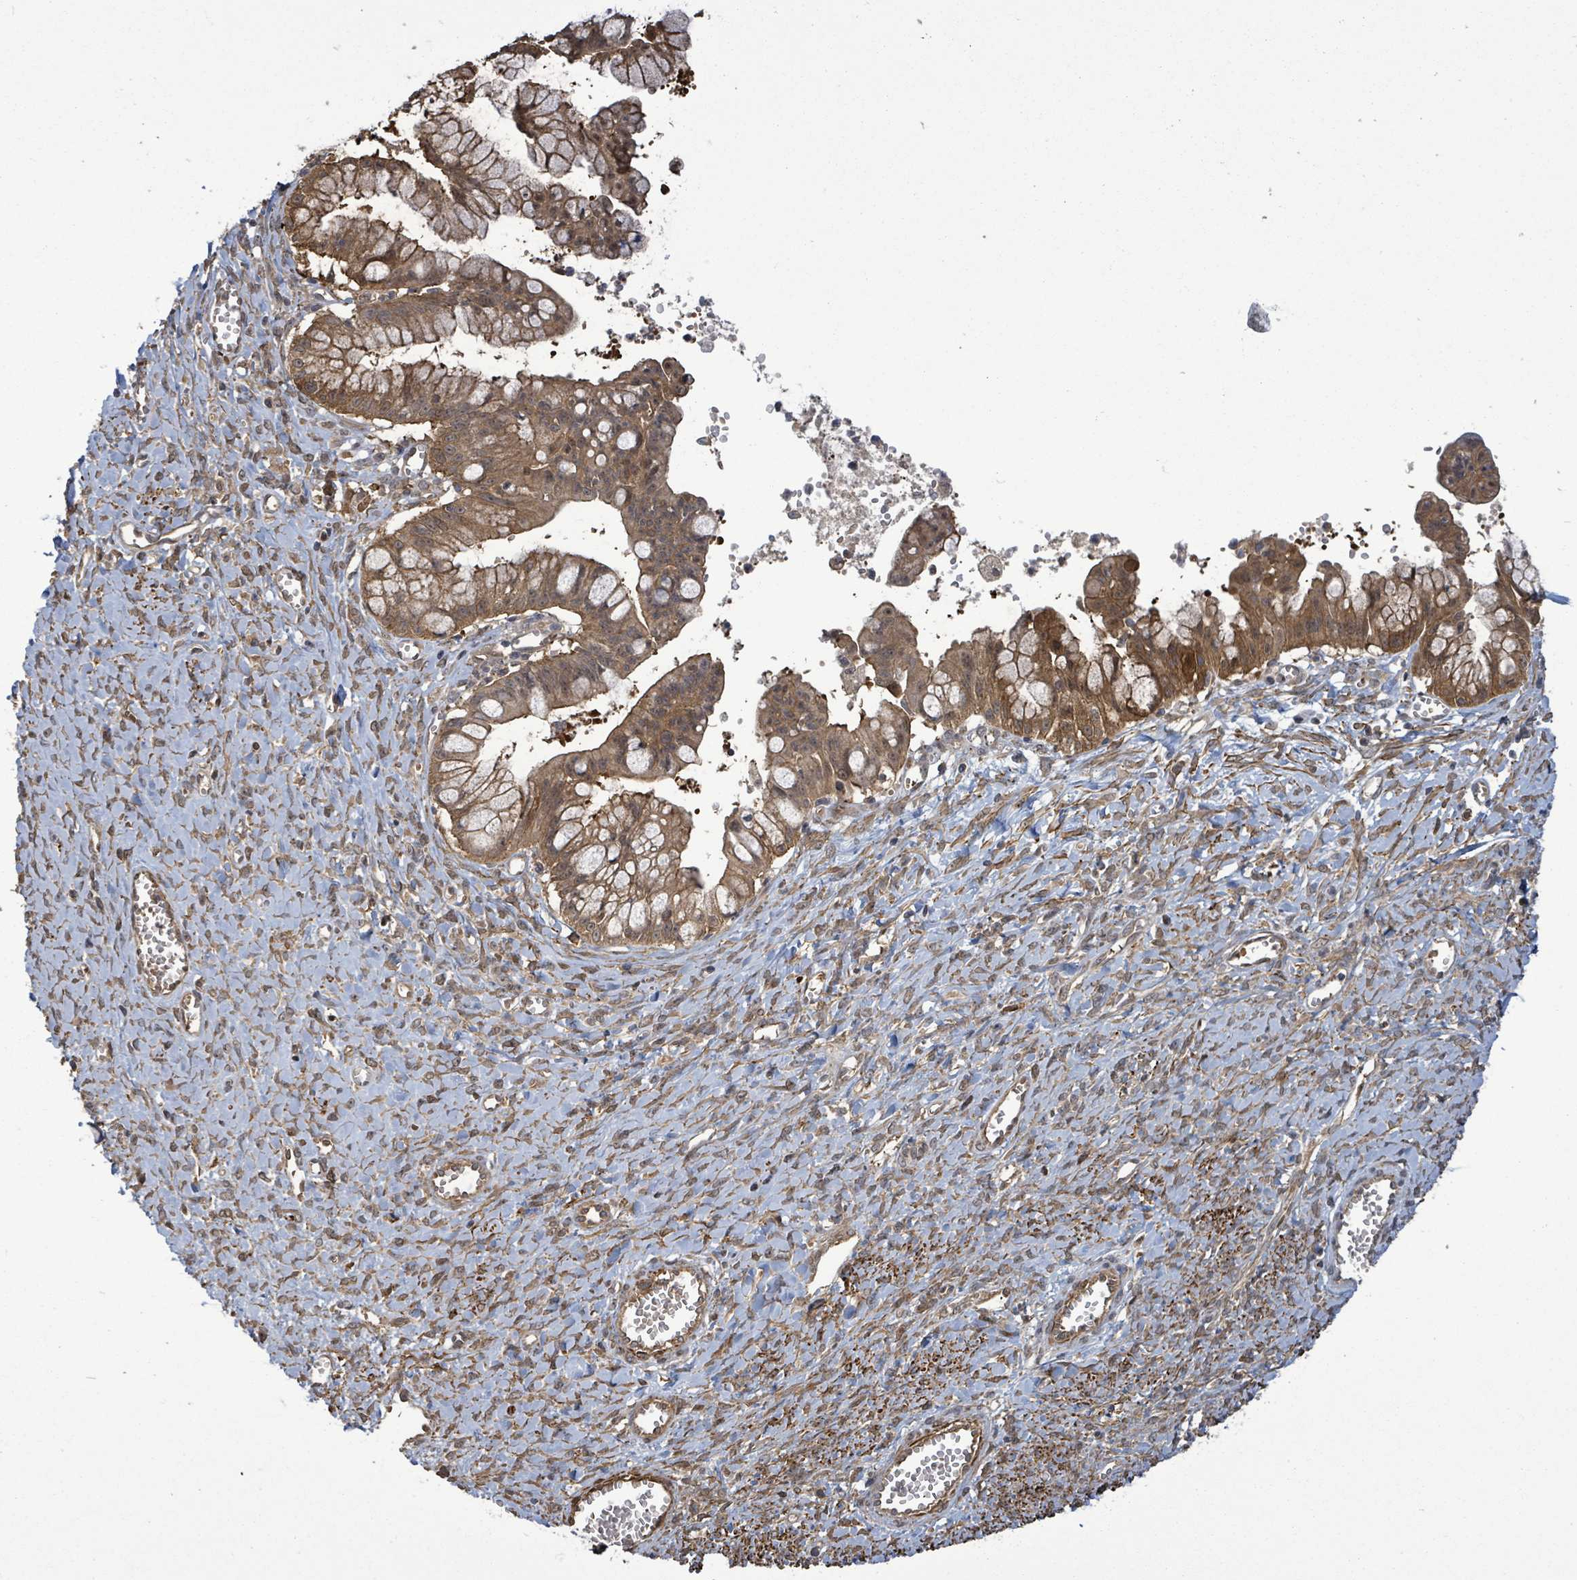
{"staining": {"intensity": "moderate", "quantity": ">75%", "location": "cytoplasmic/membranous"}, "tissue": "ovarian cancer", "cell_type": "Tumor cells", "image_type": "cancer", "snomed": [{"axis": "morphology", "description": "Cystadenocarcinoma, mucinous, NOS"}, {"axis": "topography", "description": "Ovary"}], "caption": "This is an image of IHC staining of ovarian cancer, which shows moderate positivity in the cytoplasmic/membranous of tumor cells.", "gene": "MAP3K6", "patient": {"sex": "female", "age": 70}}